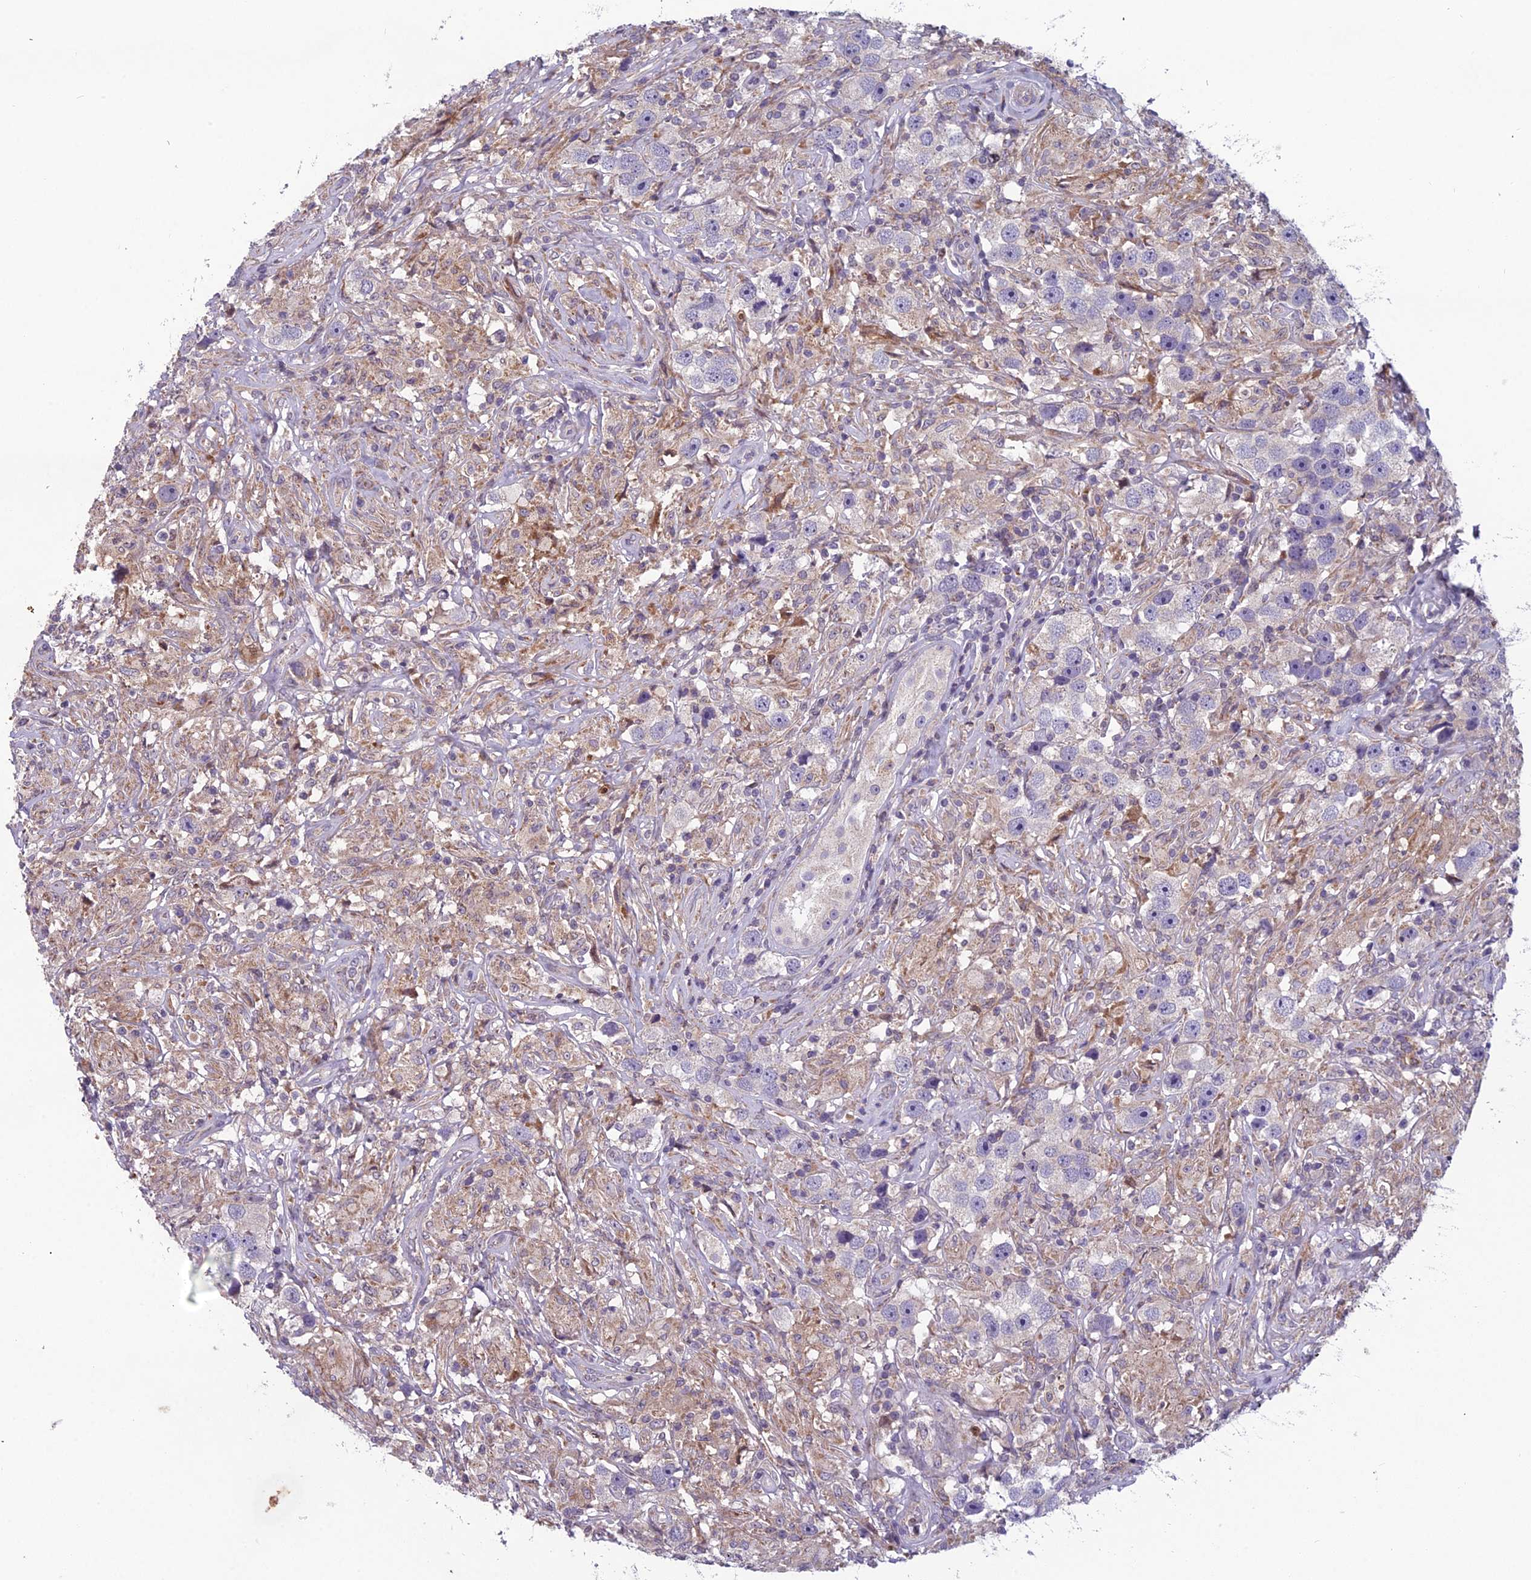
{"staining": {"intensity": "negative", "quantity": "none", "location": "none"}, "tissue": "testis cancer", "cell_type": "Tumor cells", "image_type": "cancer", "snomed": [{"axis": "morphology", "description": "Seminoma, NOS"}, {"axis": "topography", "description": "Testis"}], "caption": "Protein analysis of seminoma (testis) demonstrates no significant staining in tumor cells.", "gene": "ENSG00000188897", "patient": {"sex": "male", "age": 49}}